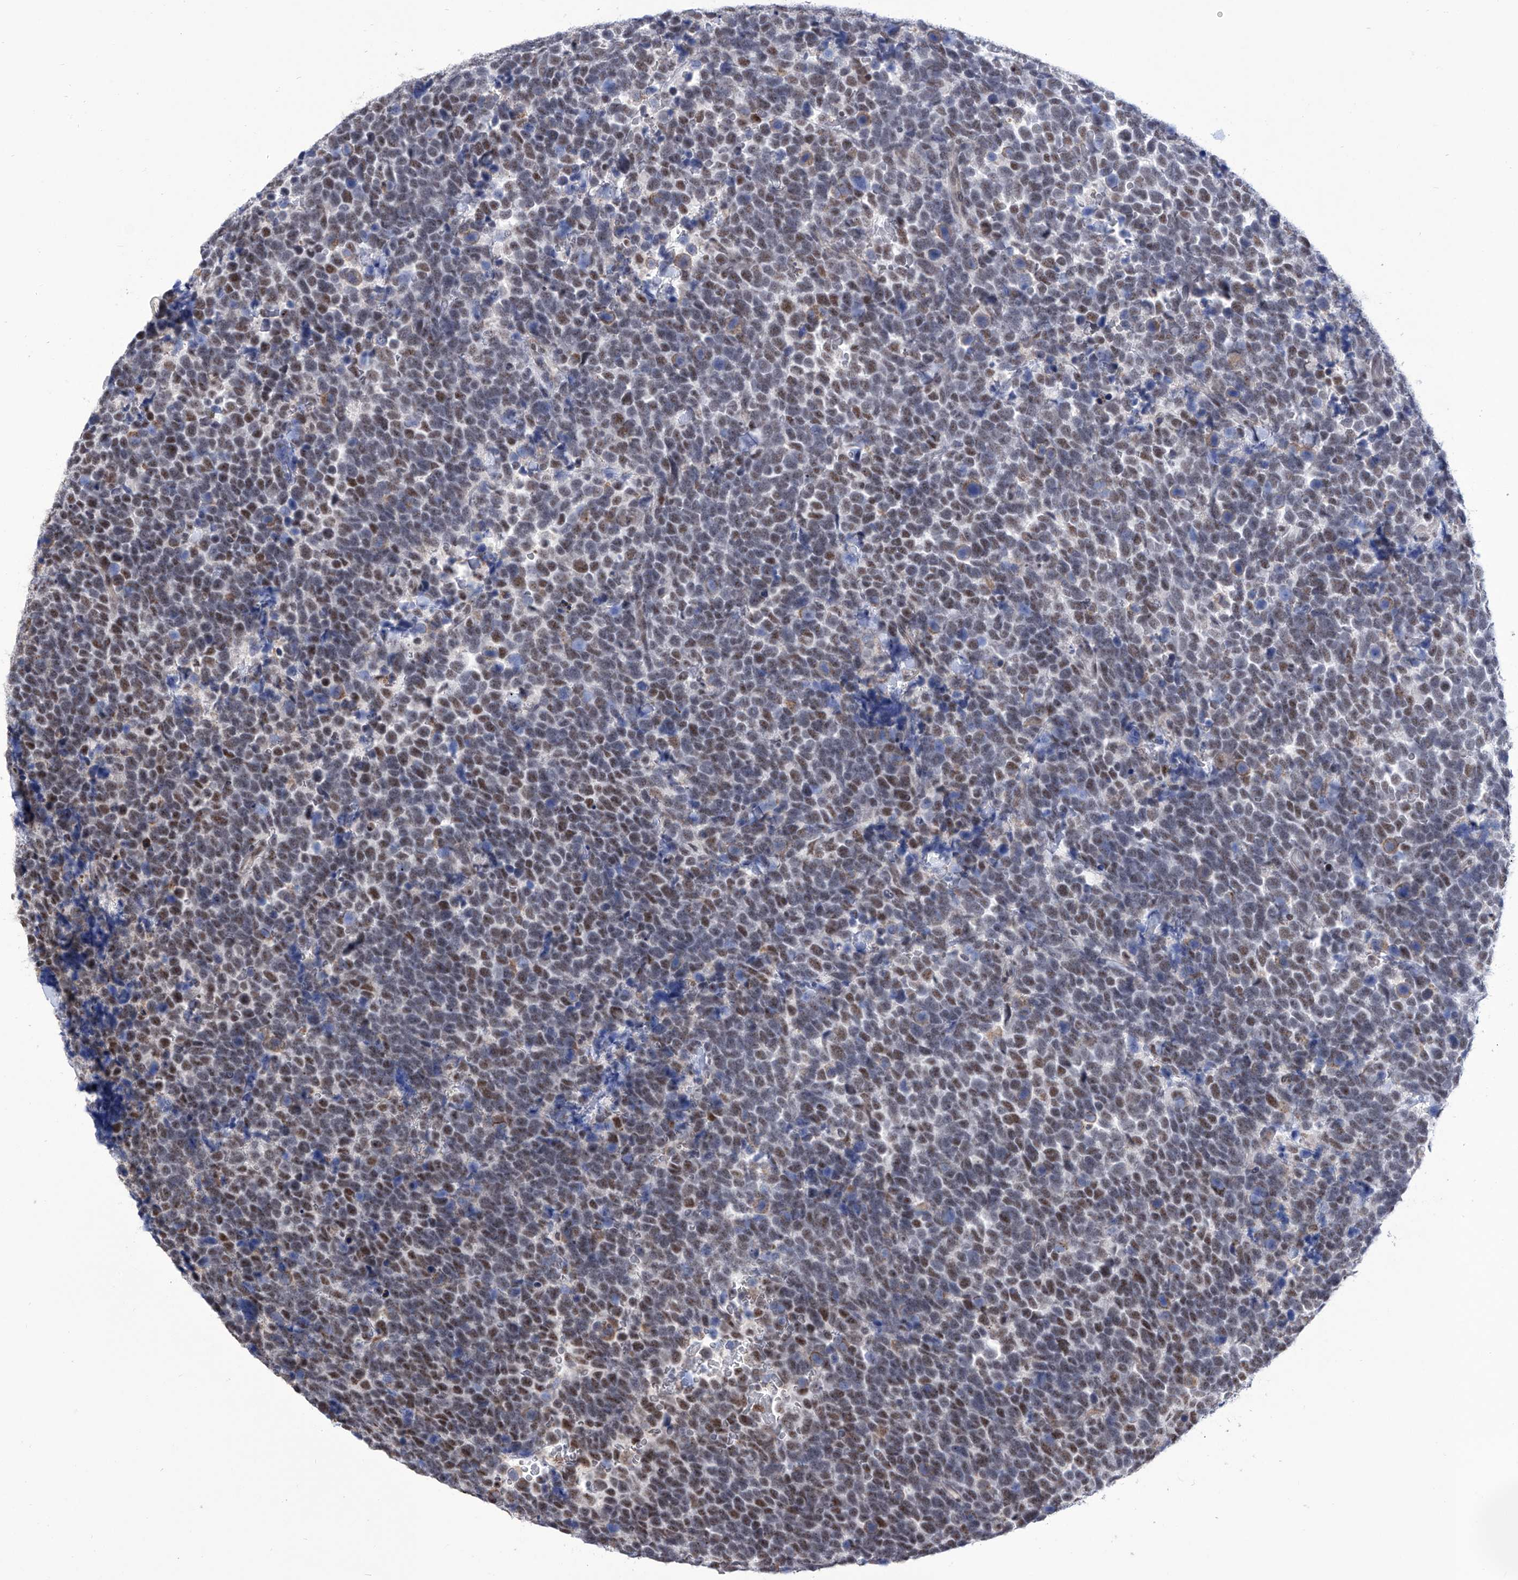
{"staining": {"intensity": "moderate", "quantity": "25%-75%", "location": "nuclear"}, "tissue": "urothelial cancer", "cell_type": "Tumor cells", "image_type": "cancer", "snomed": [{"axis": "morphology", "description": "Urothelial carcinoma, High grade"}, {"axis": "topography", "description": "Urinary bladder"}], "caption": "Immunohistochemical staining of urothelial cancer demonstrates medium levels of moderate nuclear positivity in approximately 25%-75% of tumor cells.", "gene": "SART1", "patient": {"sex": "female", "age": 82}}